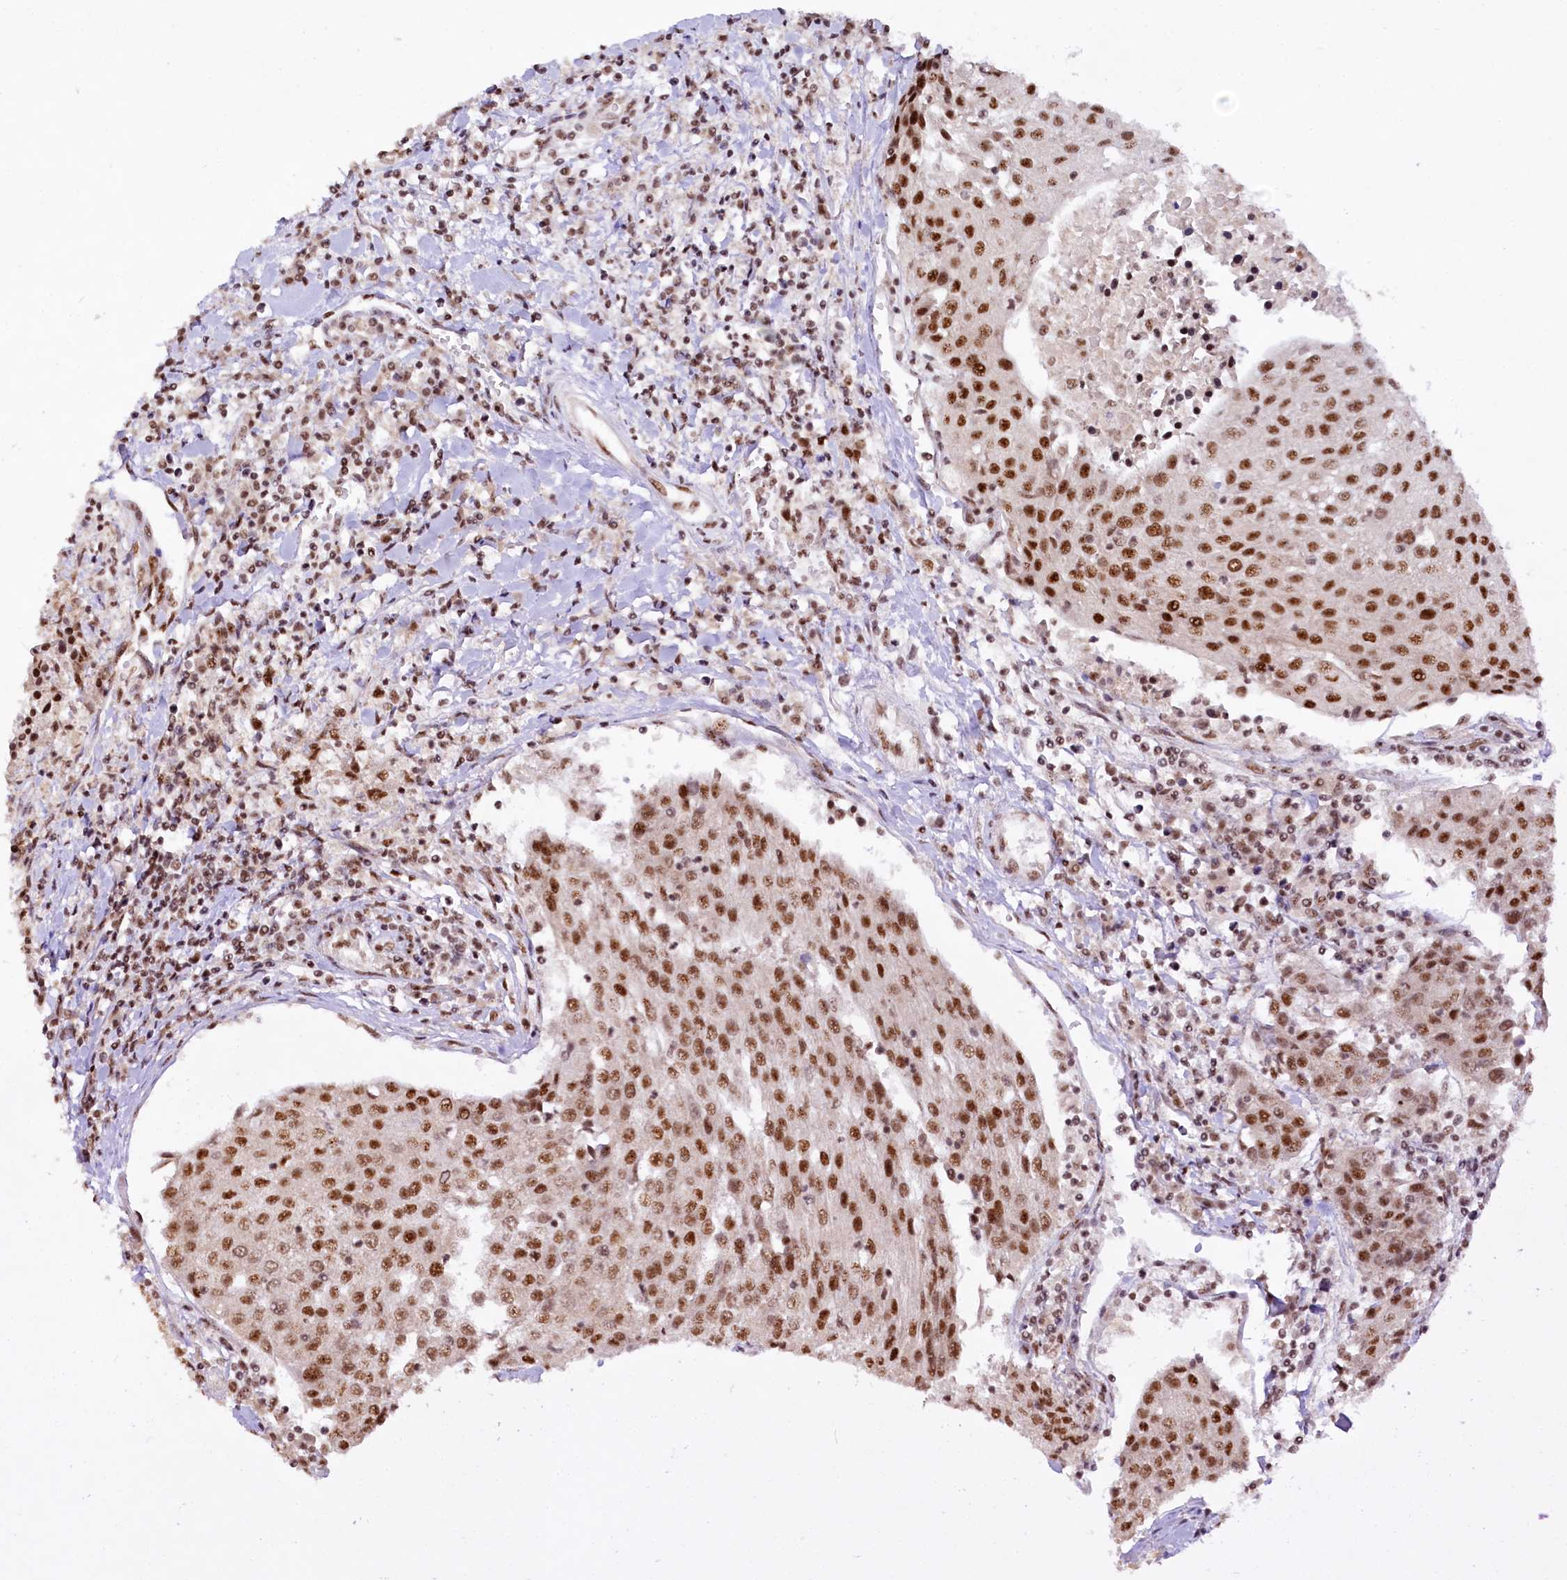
{"staining": {"intensity": "strong", "quantity": ">75%", "location": "nuclear"}, "tissue": "urothelial cancer", "cell_type": "Tumor cells", "image_type": "cancer", "snomed": [{"axis": "morphology", "description": "Urothelial carcinoma, High grade"}, {"axis": "topography", "description": "Urinary bladder"}], "caption": "High-magnification brightfield microscopy of high-grade urothelial carcinoma stained with DAB (3,3'-diaminobenzidine) (brown) and counterstained with hematoxylin (blue). tumor cells exhibit strong nuclear staining is appreciated in approximately>75% of cells.", "gene": "HIRA", "patient": {"sex": "female", "age": 85}}